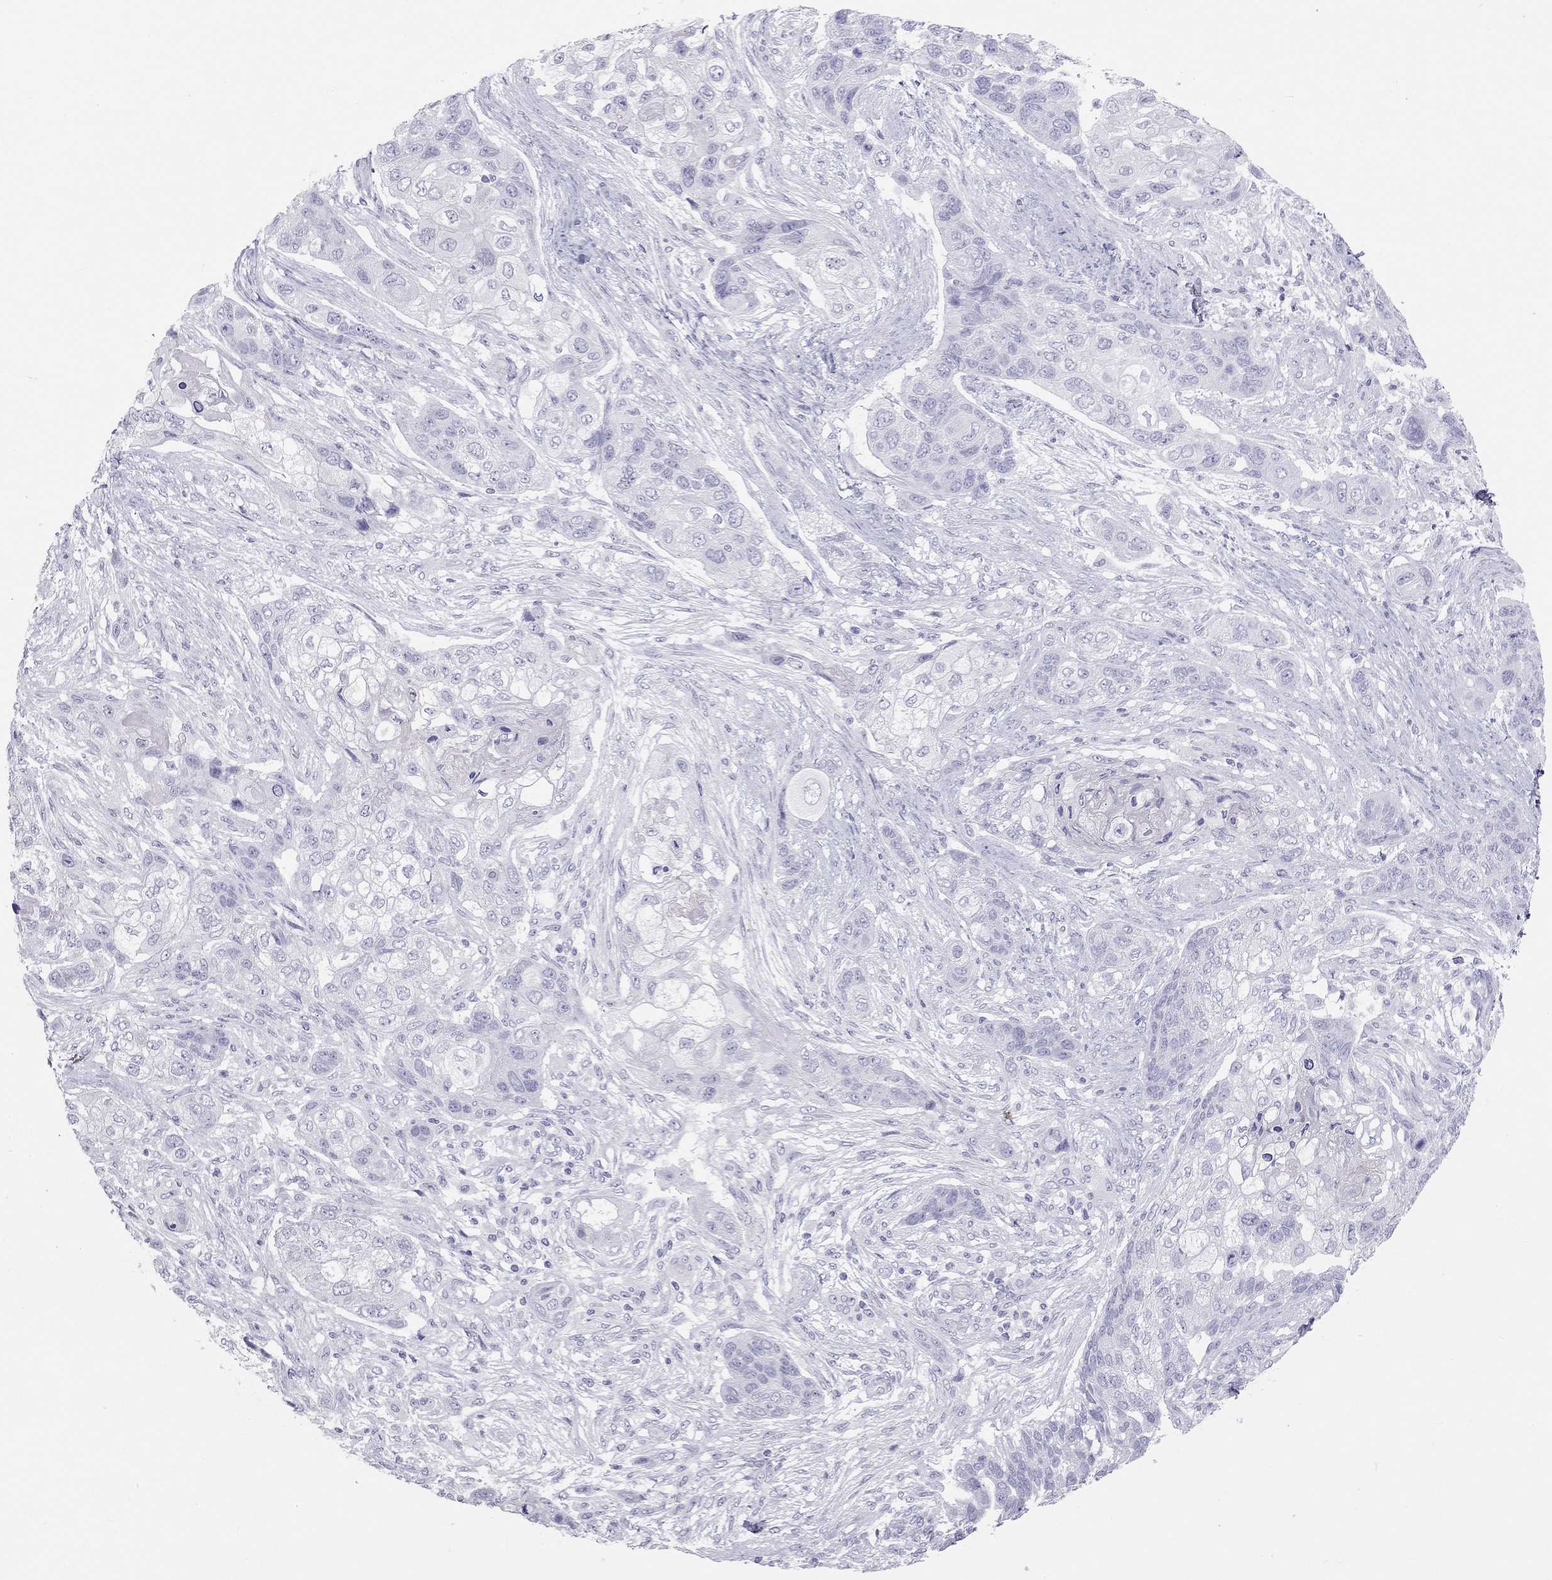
{"staining": {"intensity": "negative", "quantity": "none", "location": "none"}, "tissue": "lung cancer", "cell_type": "Tumor cells", "image_type": "cancer", "snomed": [{"axis": "morphology", "description": "Squamous cell carcinoma, NOS"}, {"axis": "topography", "description": "Lung"}], "caption": "This is an immunohistochemistry (IHC) image of human lung cancer. There is no positivity in tumor cells.", "gene": "KLRG1", "patient": {"sex": "male", "age": 69}}